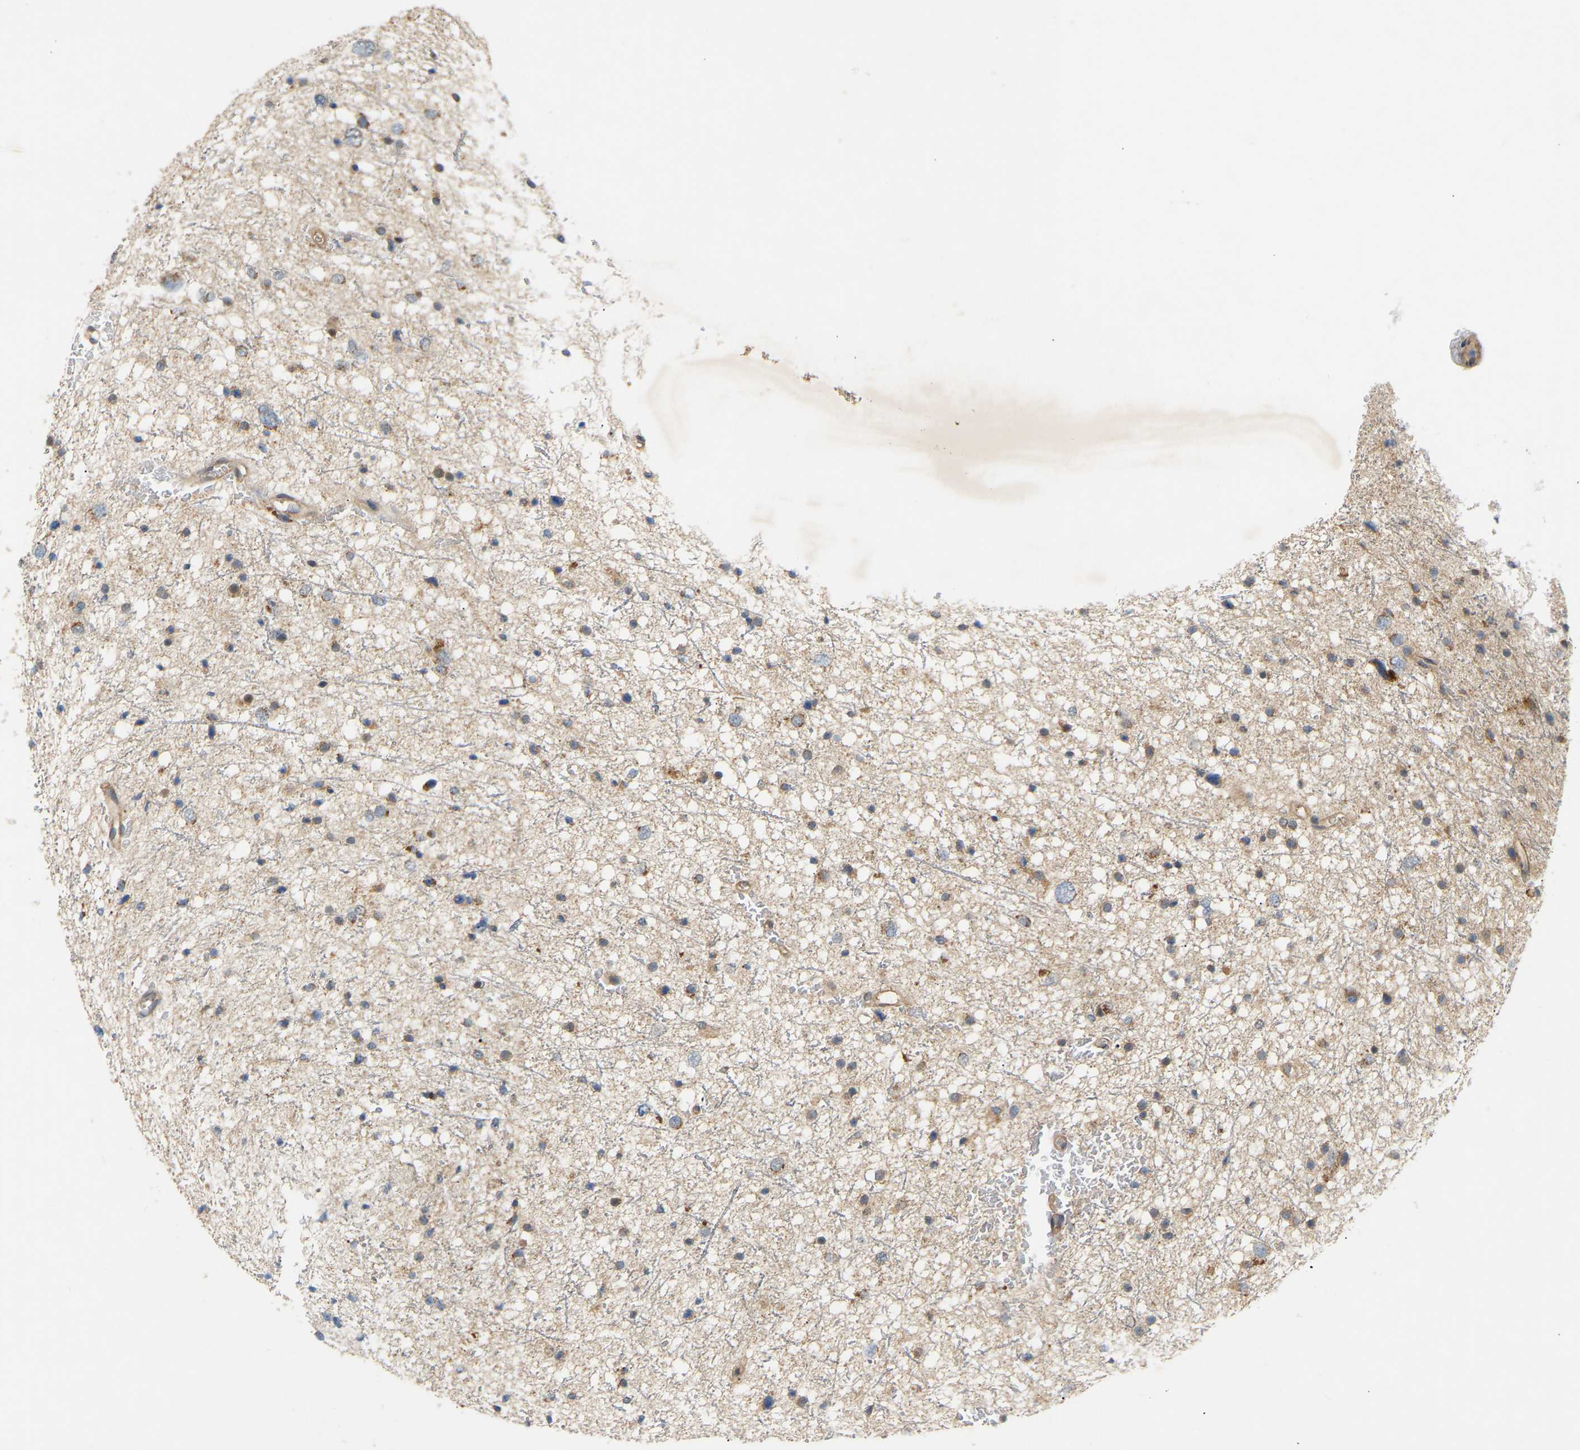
{"staining": {"intensity": "weak", "quantity": "<25%", "location": "cytoplasmic/membranous"}, "tissue": "glioma", "cell_type": "Tumor cells", "image_type": "cancer", "snomed": [{"axis": "morphology", "description": "Glioma, malignant, Low grade"}, {"axis": "topography", "description": "Brain"}], "caption": "Immunohistochemical staining of human glioma displays no significant positivity in tumor cells.", "gene": "PTCD1", "patient": {"sex": "female", "age": 37}}